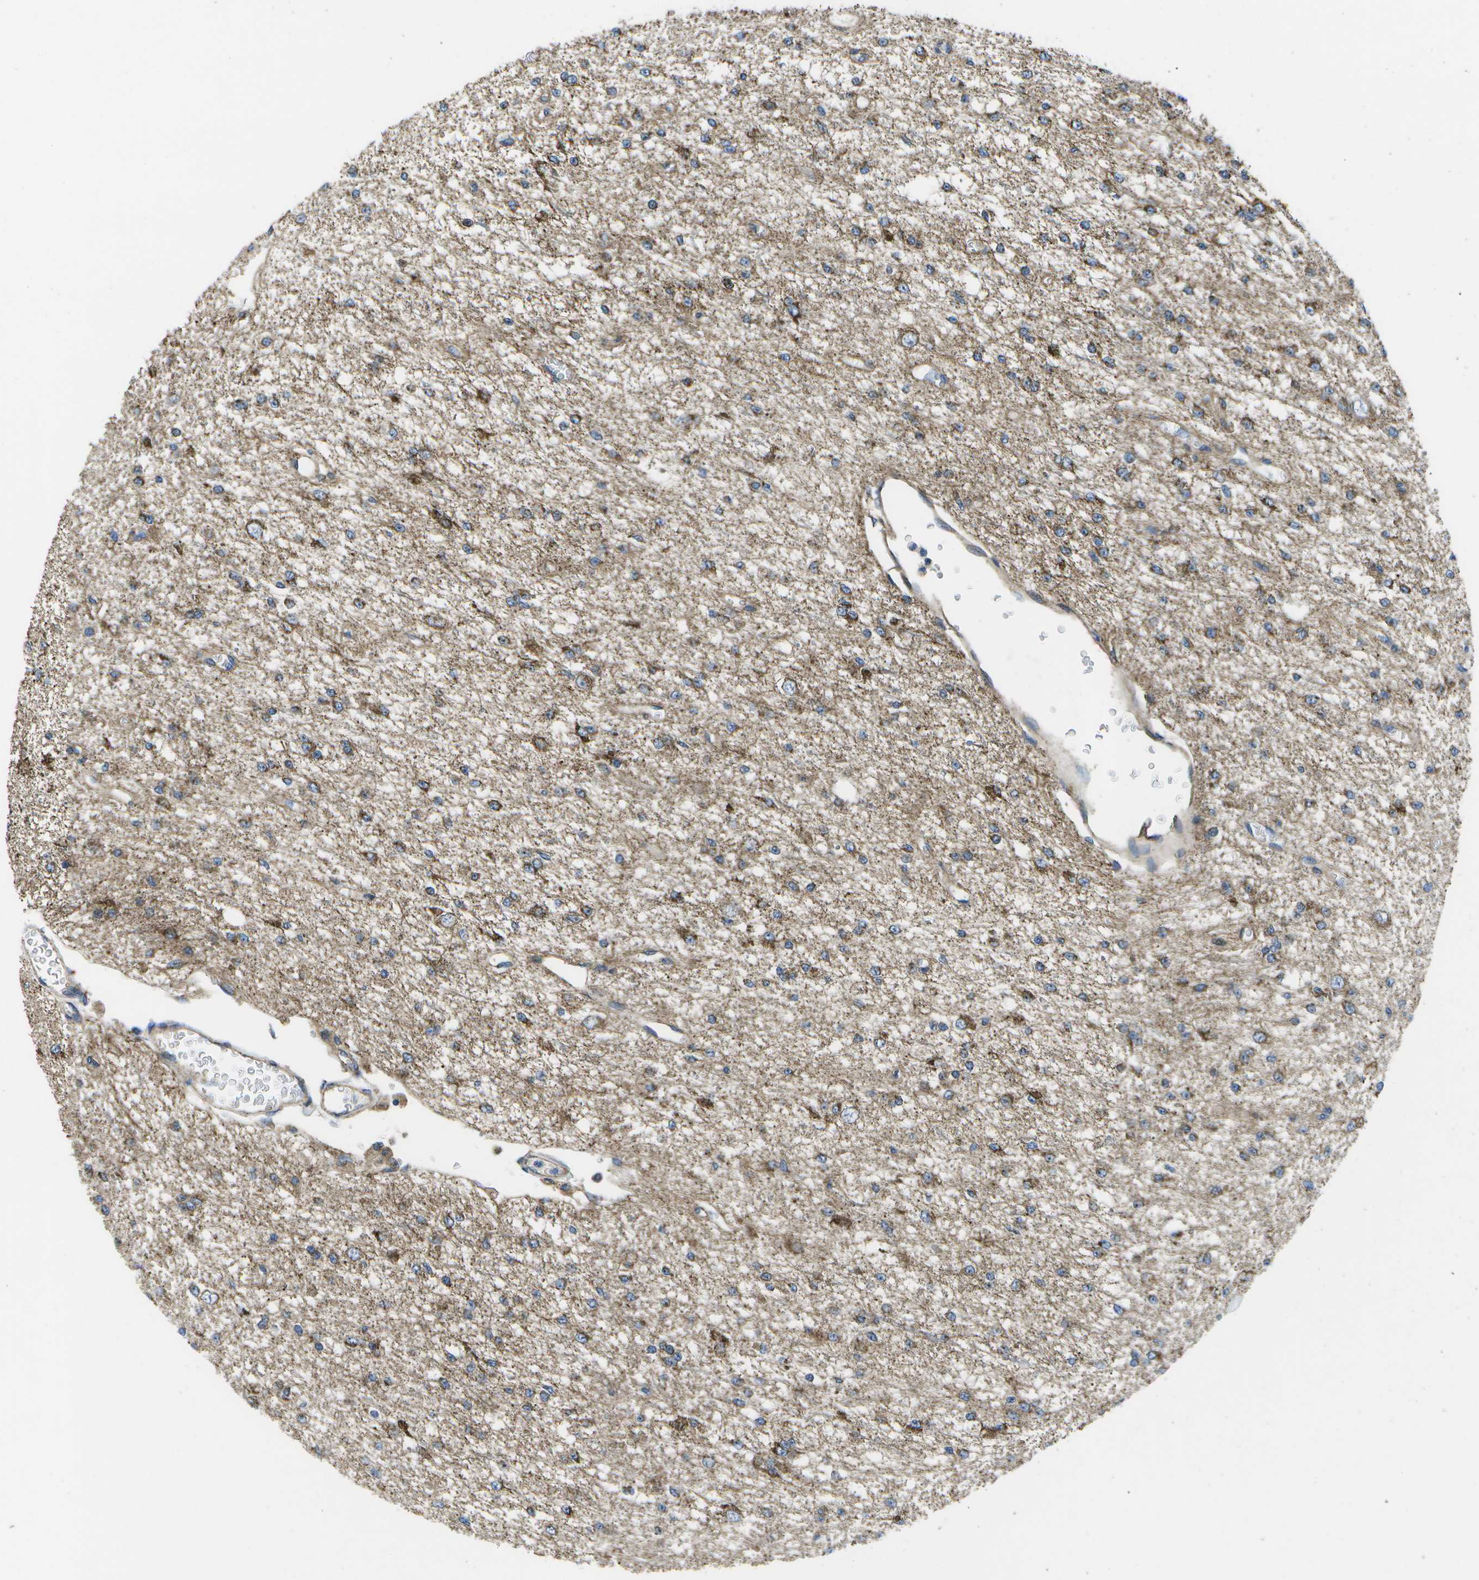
{"staining": {"intensity": "moderate", "quantity": ">75%", "location": "cytoplasmic/membranous"}, "tissue": "glioma", "cell_type": "Tumor cells", "image_type": "cancer", "snomed": [{"axis": "morphology", "description": "Glioma, malignant, Low grade"}, {"axis": "topography", "description": "Brain"}], "caption": "Low-grade glioma (malignant) stained for a protein demonstrates moderate cytoplasmic/membranous positivity in tumor cells.", "gene": "MVK", "patient": {"sex": "male", "age": 38}}